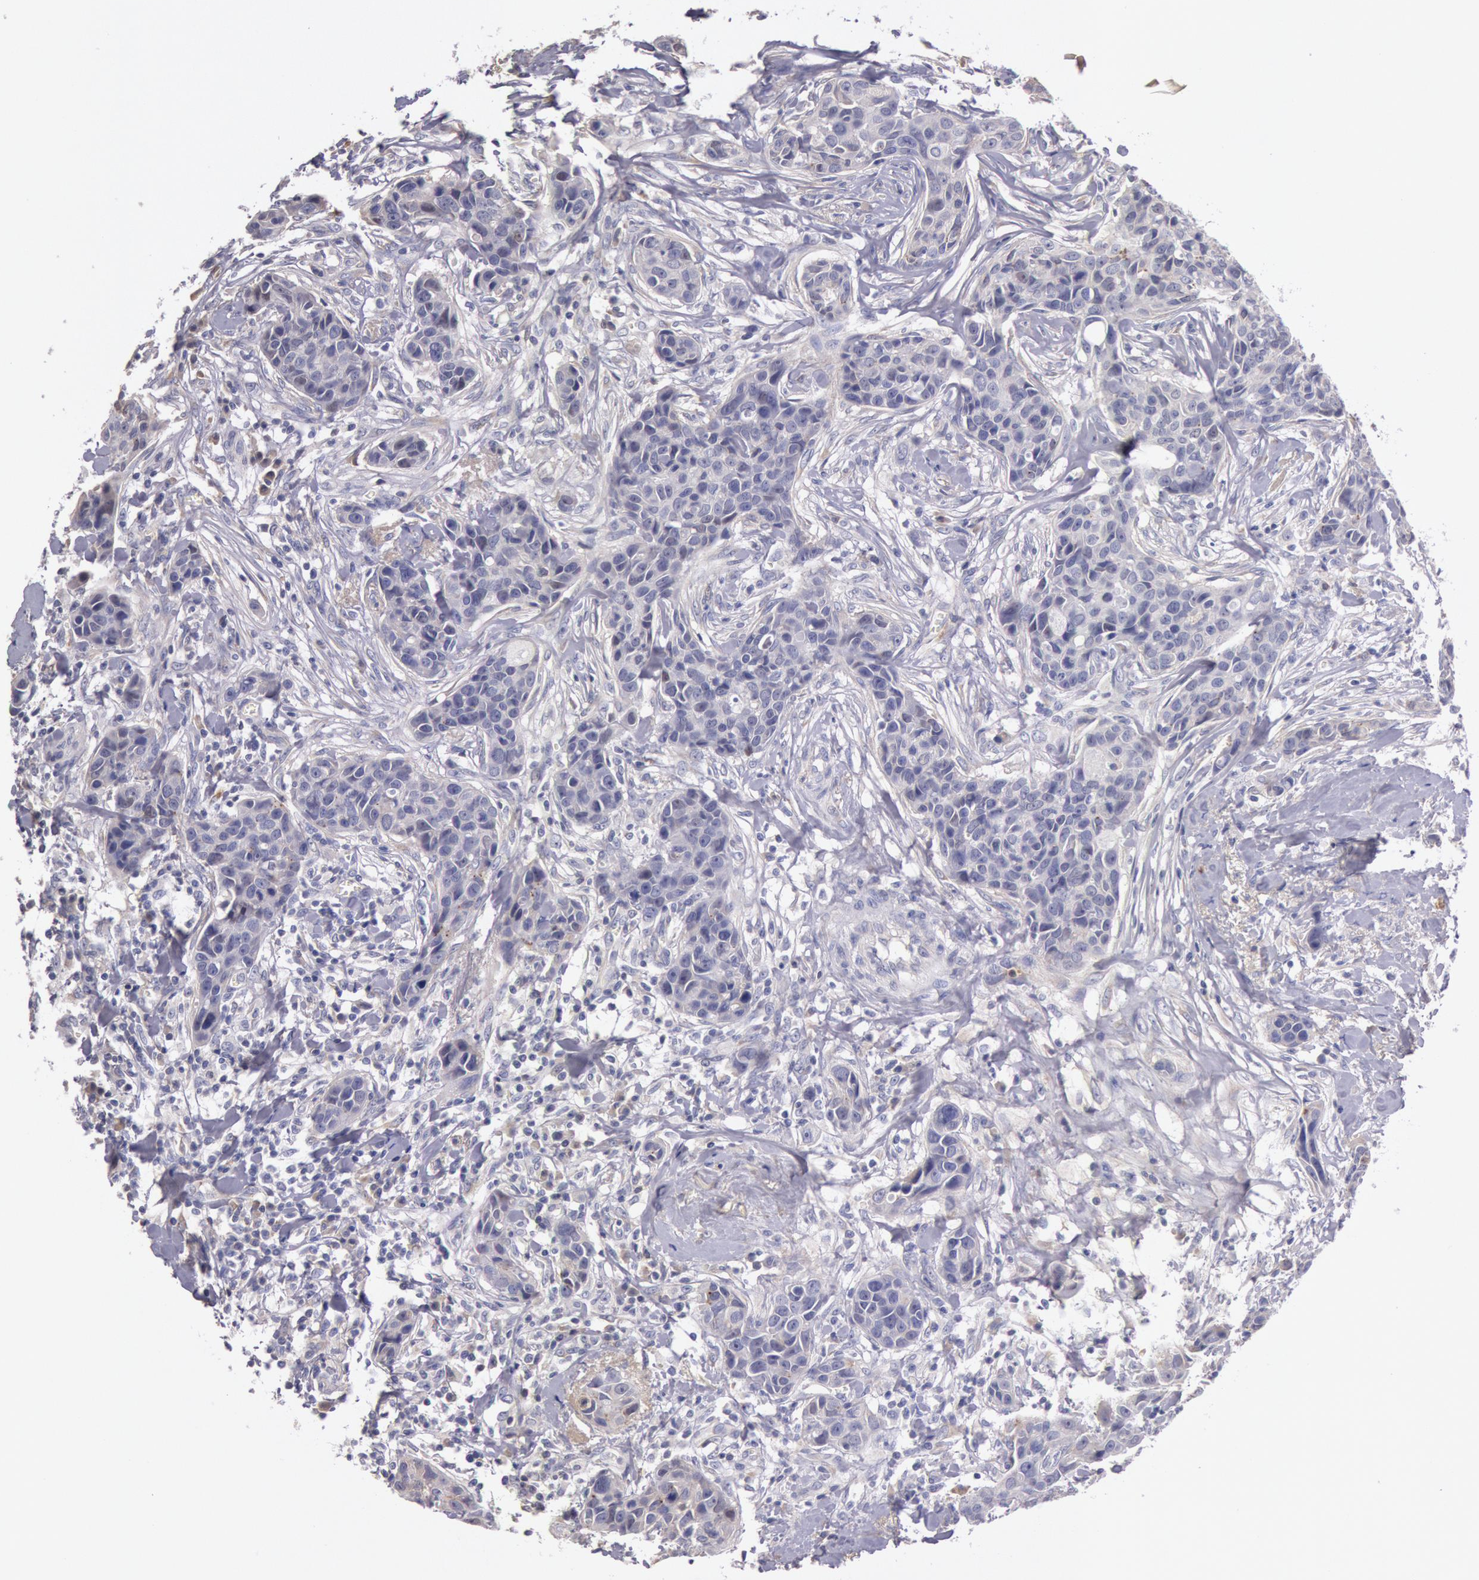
{"staining": {"intensity": "negative", "quantity": "none", "location": "none"}, "tissue": "breast cancer", "cell_type": "Tumor cells", "image_type": "cancer", "snomed": [{"axis": "morphology", "description": "Duct carcinoma"}, {"axis": "topography", "description": "Breast"}], "caption": "This is an immunohistochemistry (IHC) image of breast intraductal carcinoma. There is no staining in tumor cells.", "gene": "C1R", "patient": {"sex": "female", "age": 91}}